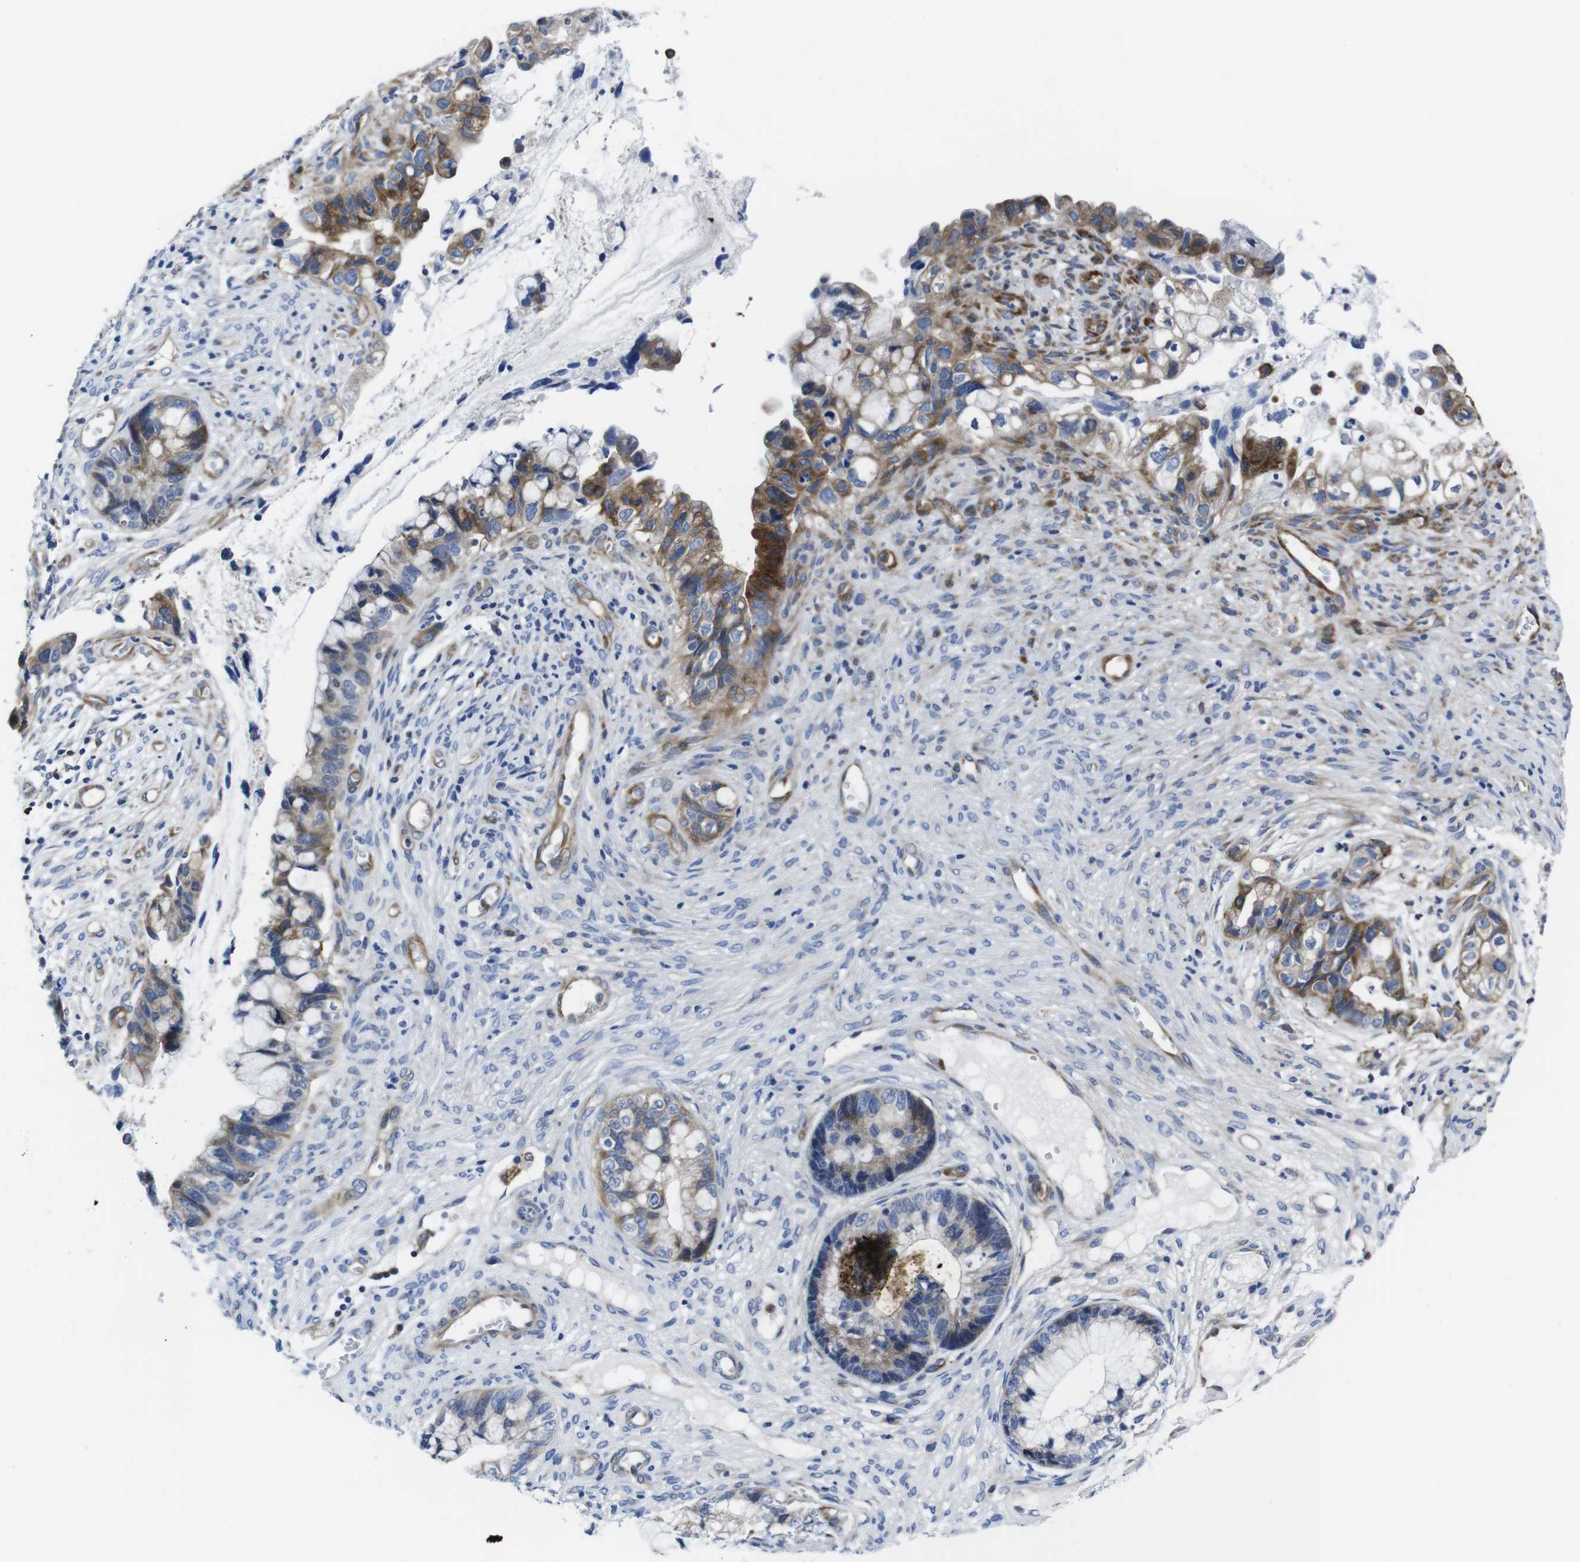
{"staining": {"intensity": "moderate", "quantity": "25%-75%", "location": "cytoplasmic/membranous"}, "tissue": "cervical cancer", "cell_type": "Tumor cells", "image_type": "cancer", "snomed": [{"axis": "morphology", "description": "Adenocarcinoma, NOS"}, {"axis": "topography", "description": "Cervix"}], "caption": "Immunohistochemical staining of adenocarcinoma (cervical) demonstrates medium levels of moderate cytoplasmic/membranous protein staining in about 25%-75% of tumor cells.", "gene": "EIF4A1", "patient": {"sex": "female", "age": 44}}